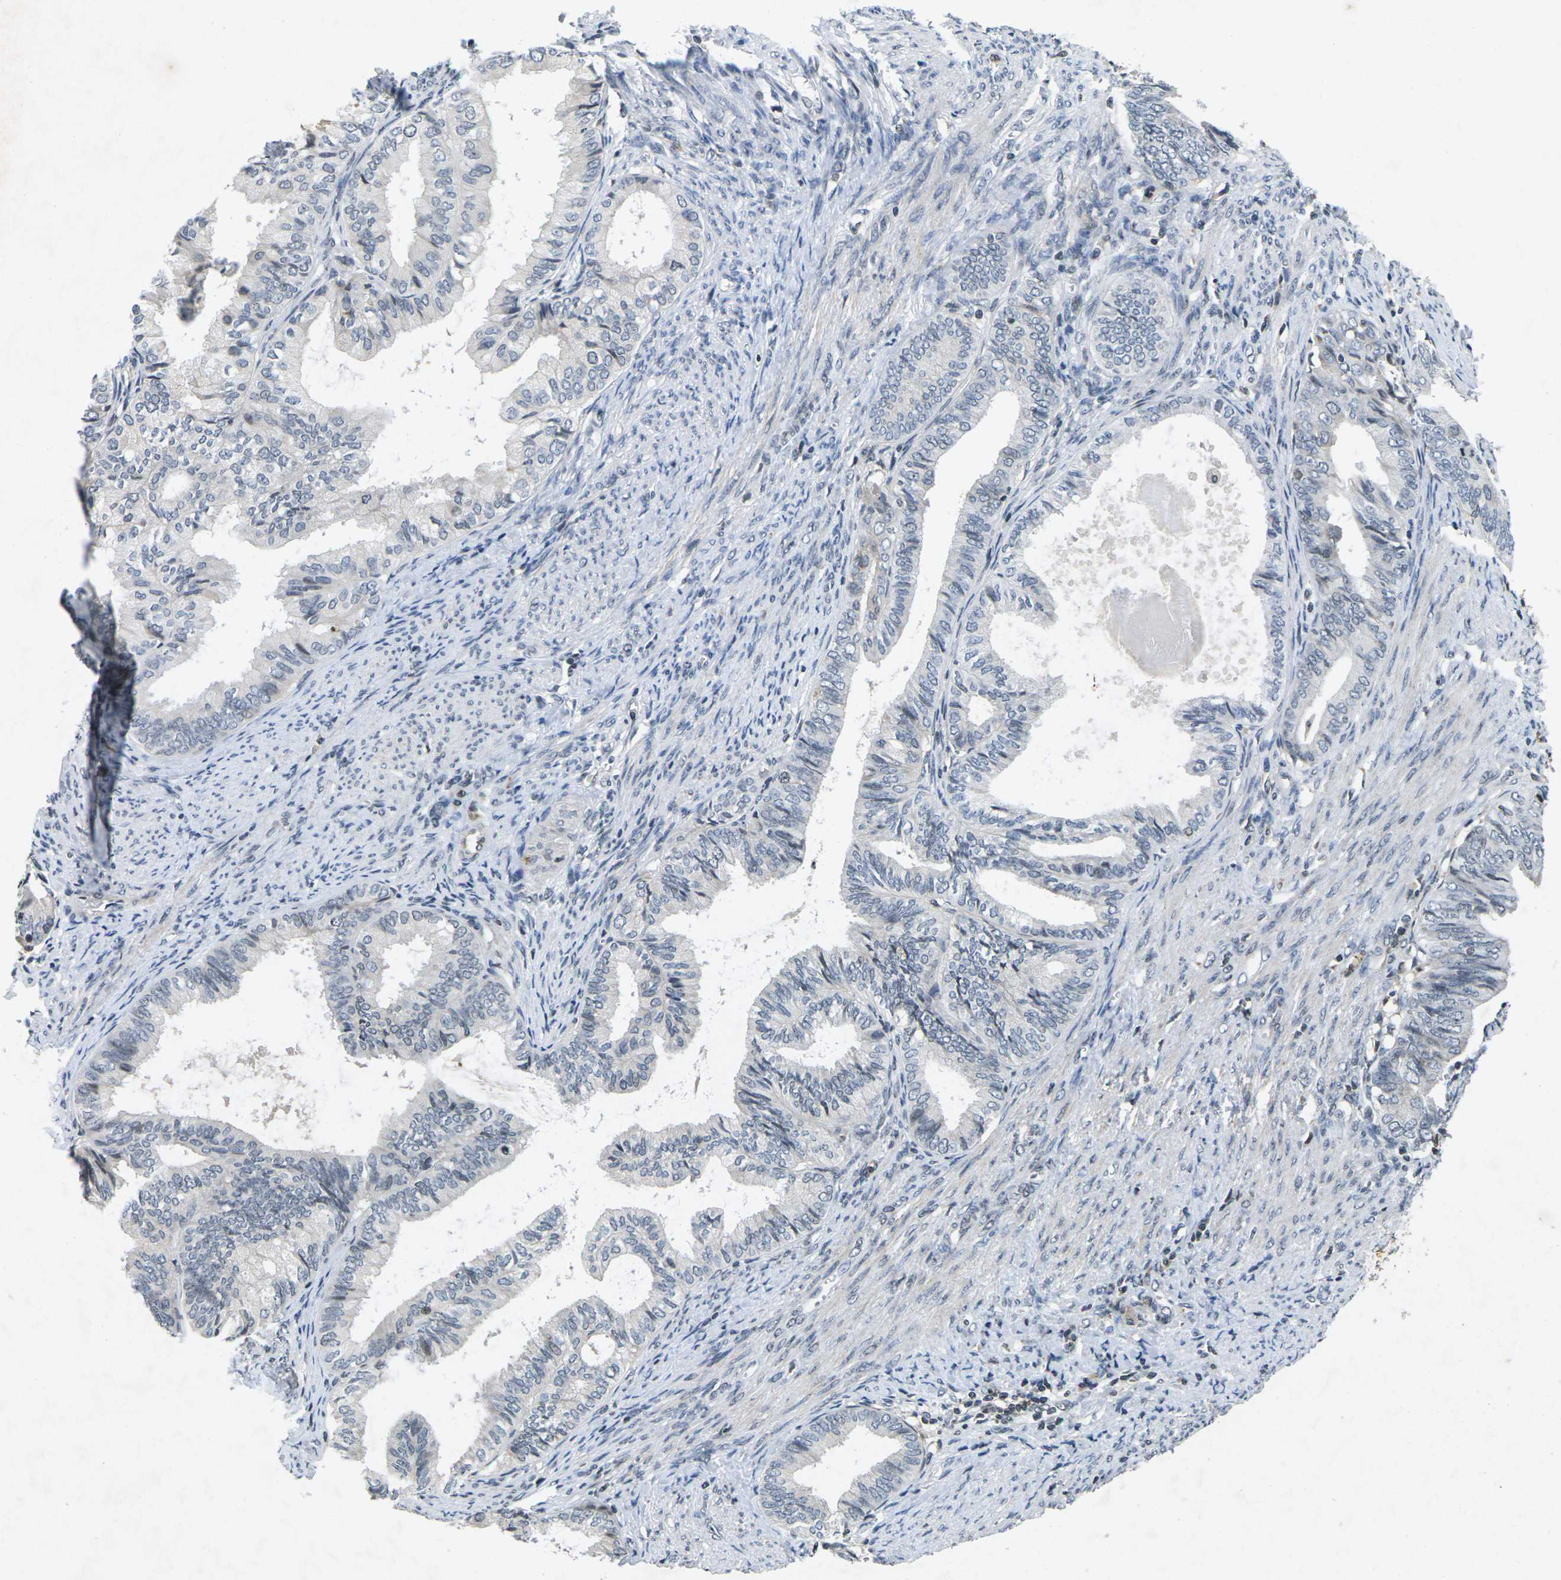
{"staining": {"intensity": "moderate", "quantity": "<25%", "location": "cytoplasmic/membranous"}, "tissue": "endometrial cancer", "cell_type": "Tumor cells", "image_type": "cancer", "snomed": [{"axis": "morphology", "description": "Adenocarcinoma, NOS"}, {"axis": "topography", "description": "Endometrium"}], "caption": "Protein analysis of endometrial adenocarcinoma tissue exhibits moderate cytoplasmic/membranous staining in about <25% of tumor cells.", "gene": "C1QC", "patient": {"sex": "female", "age": 86}}